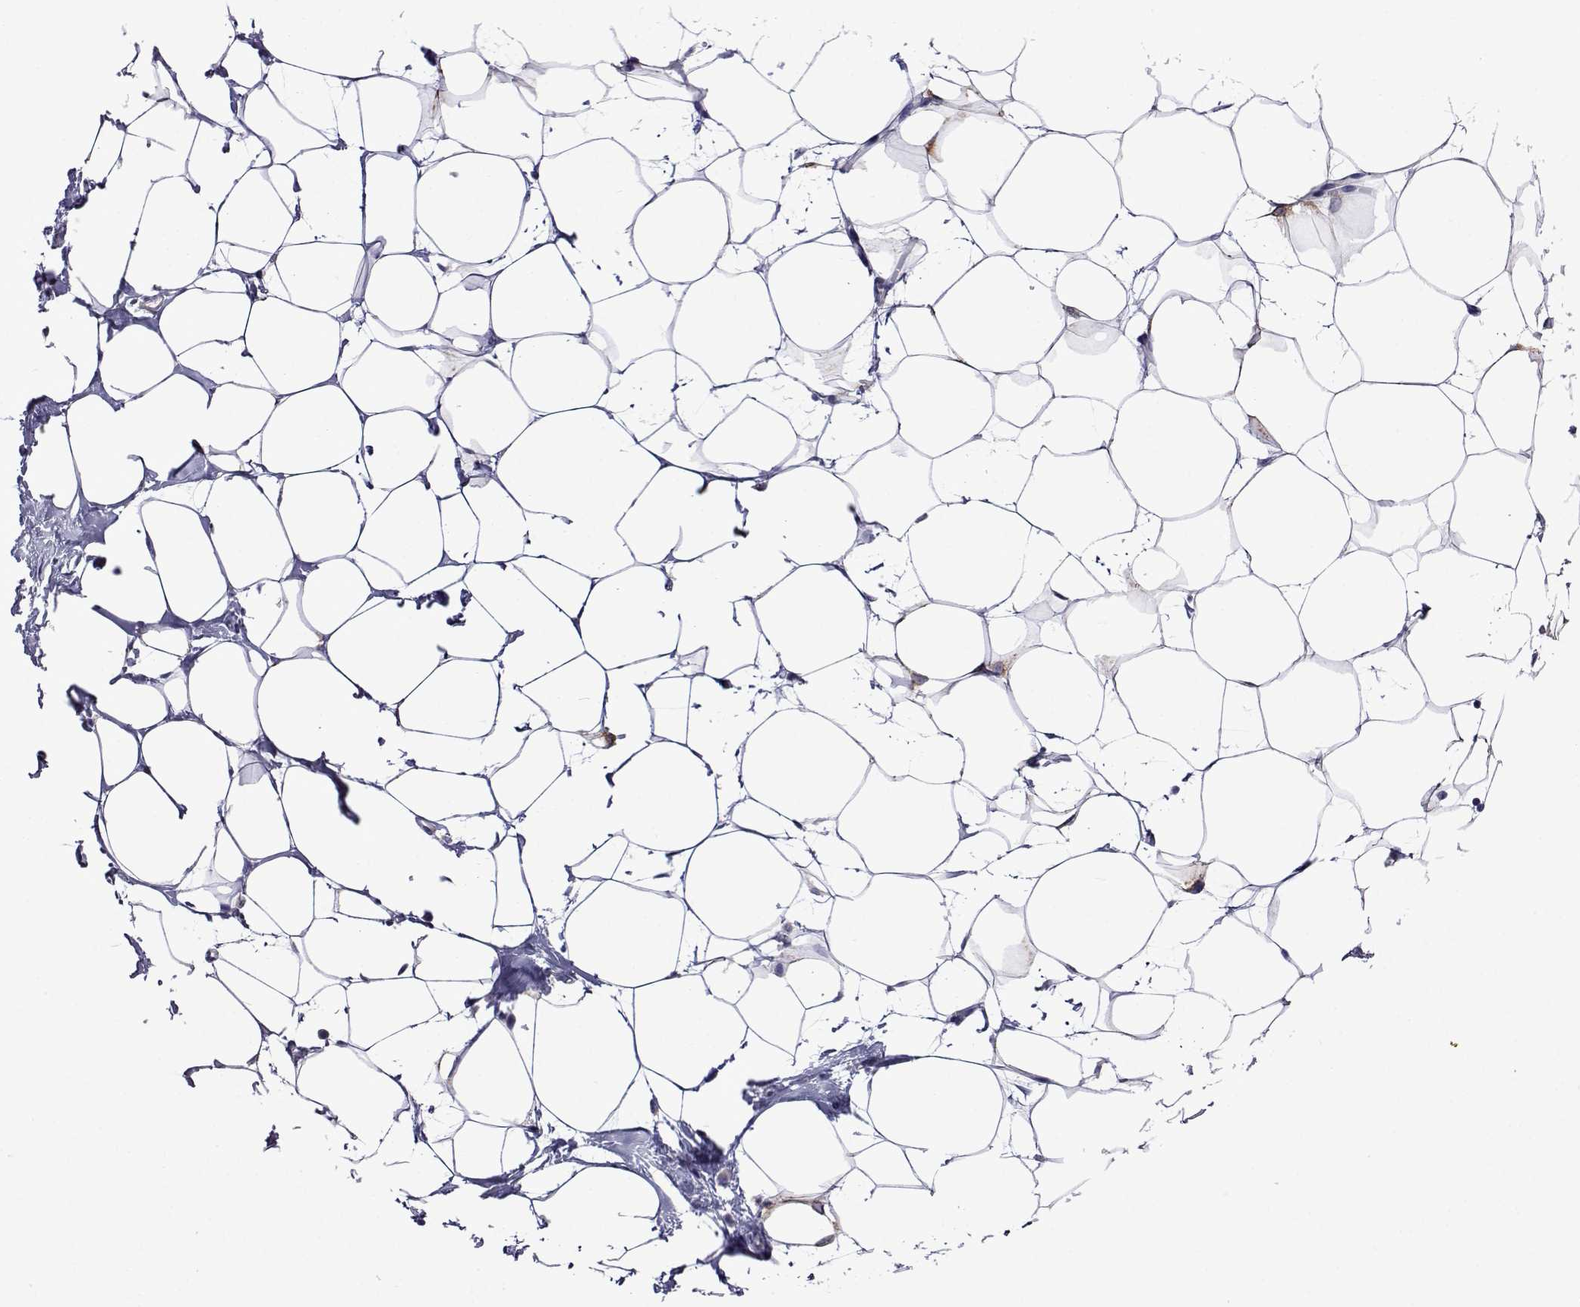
{"staining": {"intensity": "negative", "quantity": "none", "location": "none"}, "tissue": "breast", "cell_type": "Adipocytes", "image_type": "normal", "snomed": [{"axis": "morphology", "description": "Normal tissue, NOS"}, {"axis": "topography", "description": "Breast"}], "caption": "Immunohistochemistry (IHC) micrograph of benign human breast stained for a protein (brown), which shows no positivity in adipocytes. Nuclei are stained in blue.", "gene": "SULT2A1", "patient": {"sex": "female", "age": 27}}